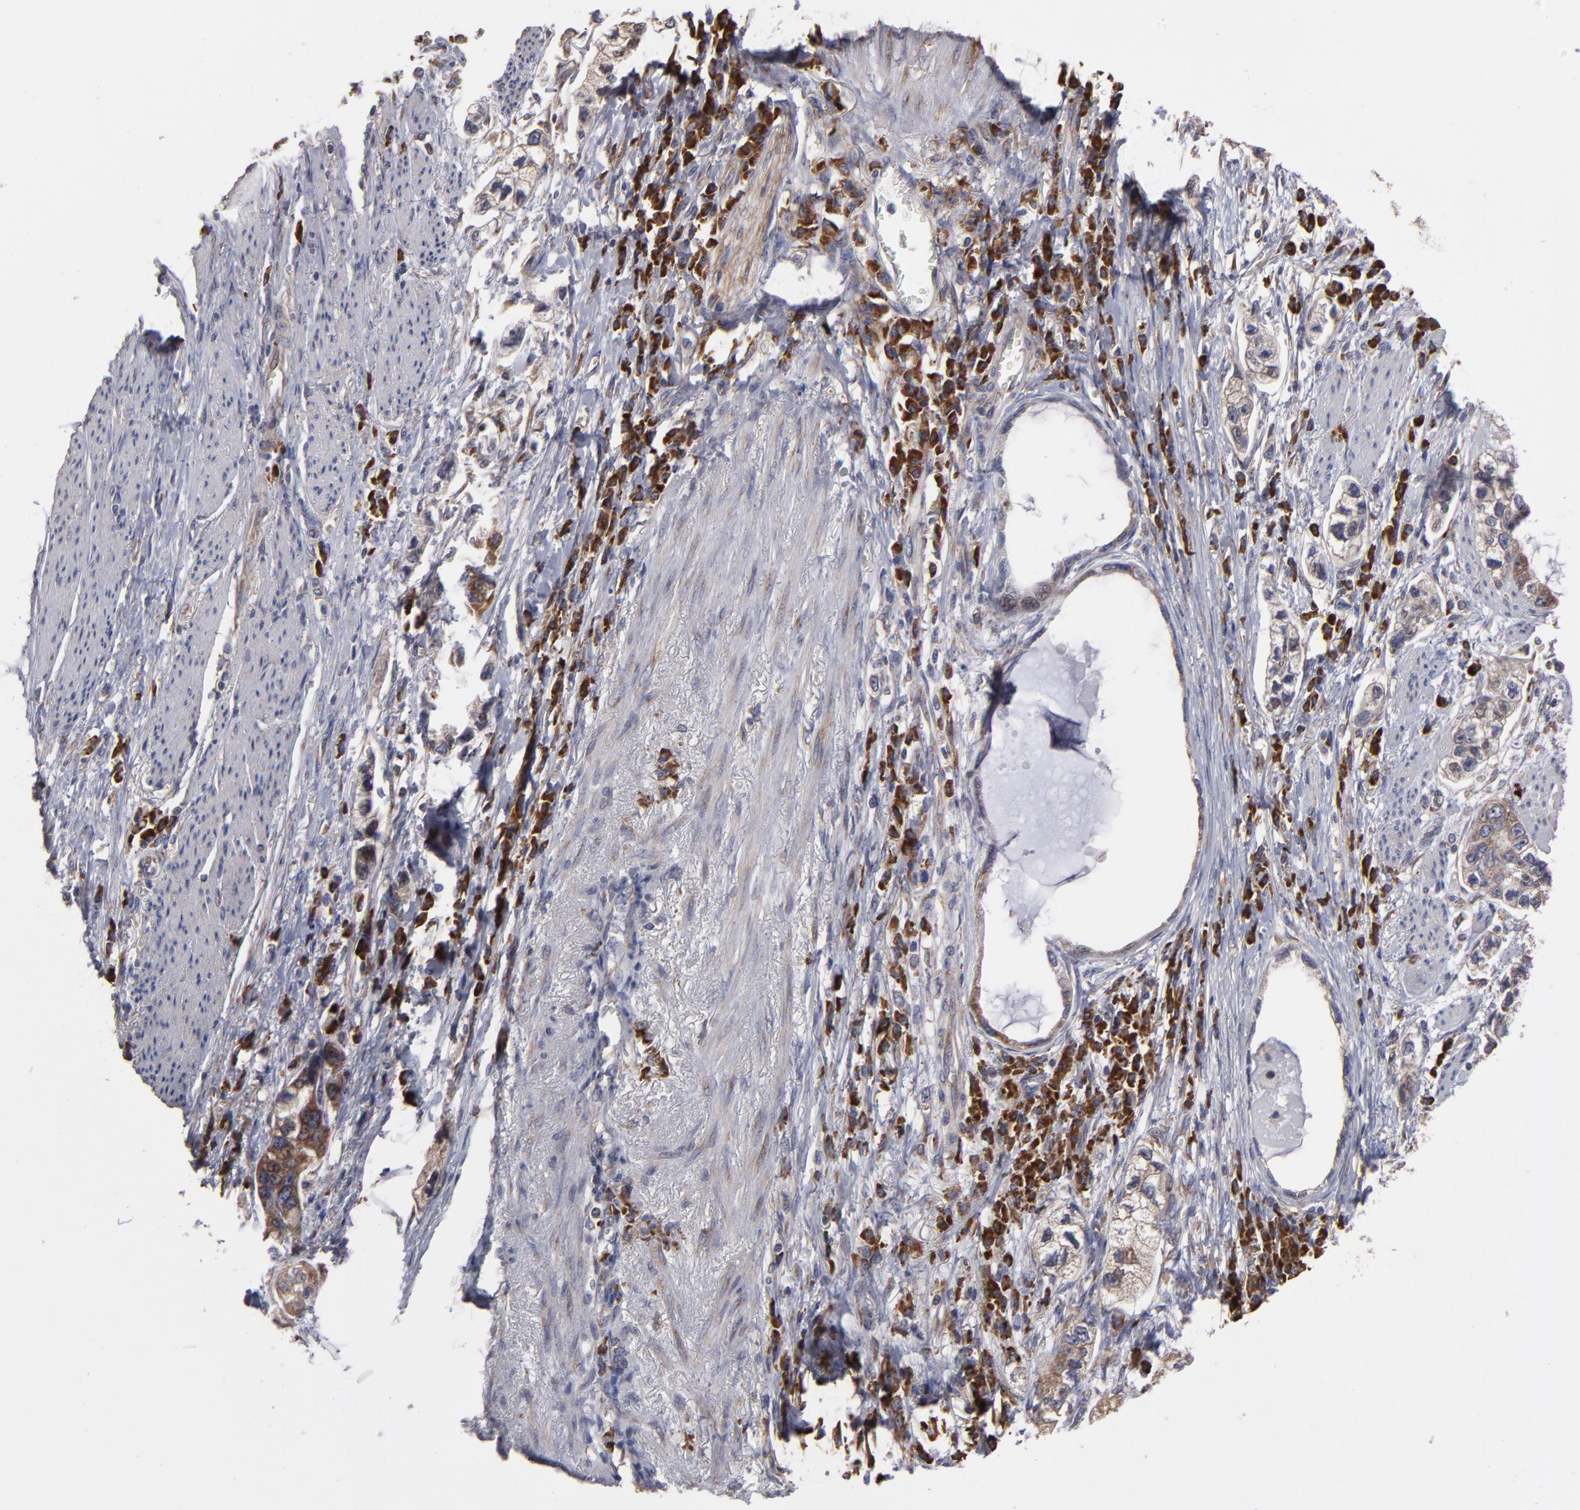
{"staining": {"intensity": "weak", "quantity": ">75%", "location": "cytoplasmic/membranous"}, "tissue": "stomach cancer", "cell_type": "Tumor cells", "image_type": "cancer", "snomed": [{"axis": "morphology", "description": "Adenocarcinoma, NOS"}, {"axis": "topography", "description": "Stomach, lower"}], "caption": "A micrograph of human adenocarcinoma (stomach) stained for a protein exhibits weak cytoplasmic/membranous brown staining in tumor cells. The protein of interest is stained brown, and the nuclei are stained in blue (DAB (3,3'-diaminobenzidine) IHC with brightfield microscopy, high magnification).", "gene": "SND1", "patient": {"sex": "female", "age": 93}}